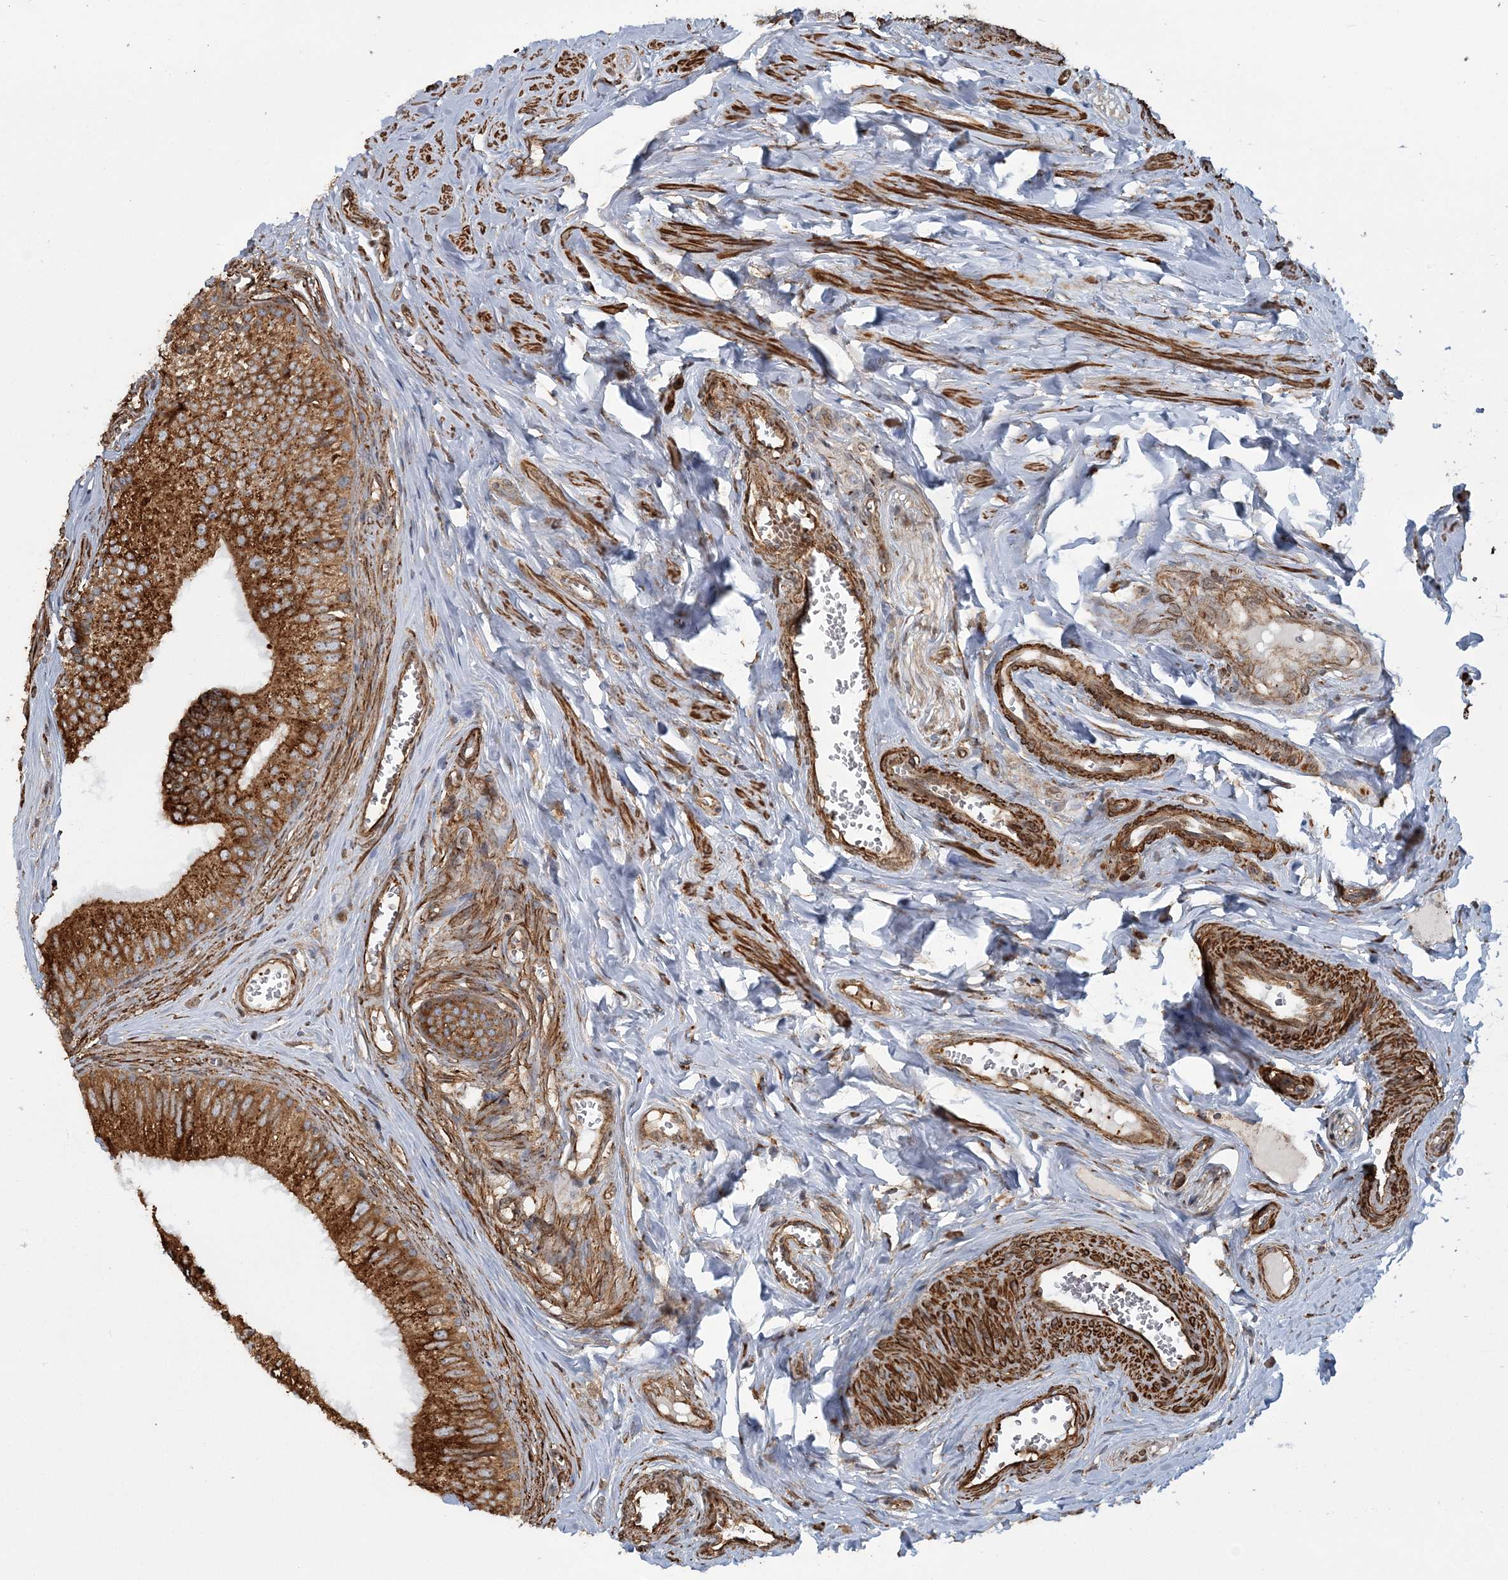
{"staining": {"intensity": "strong", "quantity": ">75%", "location": "cytoplasmic/membranous"}, "tissue": "epididymis", "cell_type": "Glandular cells", "image_type": "normal", "snomed": [{"axis": "morphology", "description": "Normal tissue, NOS"}, {"axis": "topography", "description": "Epididymis"}], "caption": "Protein staining by immunohistochemistry (IHC) exhibits strong cytoplasmic/membranous positivity in about >75% of glandular cells in benign epididymis.", "gene": "TRAF3IP2", "patient": {"sex": "male", "age": 46}}